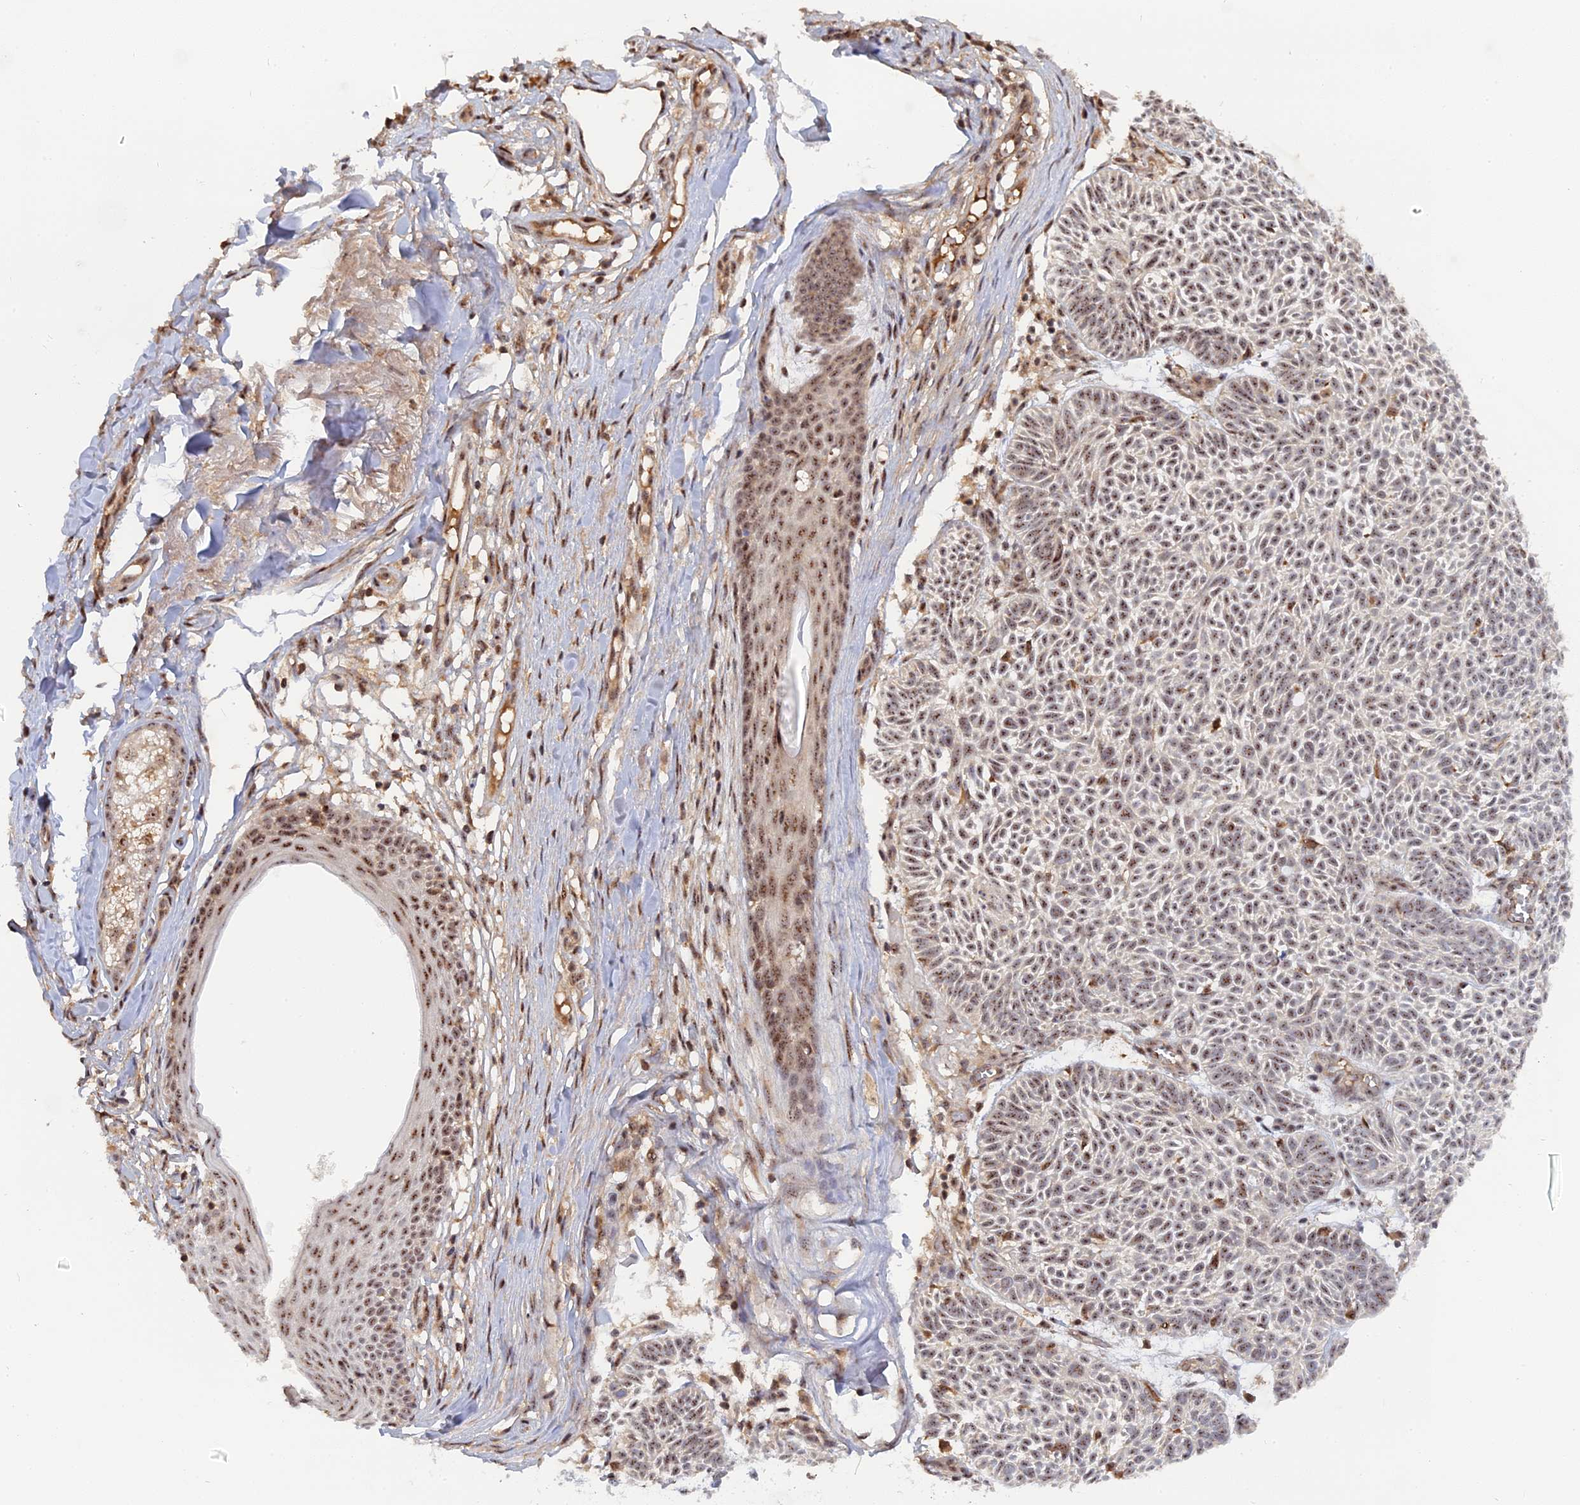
{"staining": {"intensity": "moderate", "quantity": ">75%", "location": "nuclear"}, "tissue": "skin cancer", "cell_type": "Tumor cells", "image_type": "cancer", "snomed": [{"axis": "morphology", "description": "Basal cell carcinoma"}, {"axis": "topography", "description": "Skin"}], "caption": "DAB immunohistochemical staining of human skin basal cell carcinoma displays moderate nuclear protein expression in about >75% of tumor cells.", "gene": "TAB1", "patient": {"sex": "male", "age": 69}}